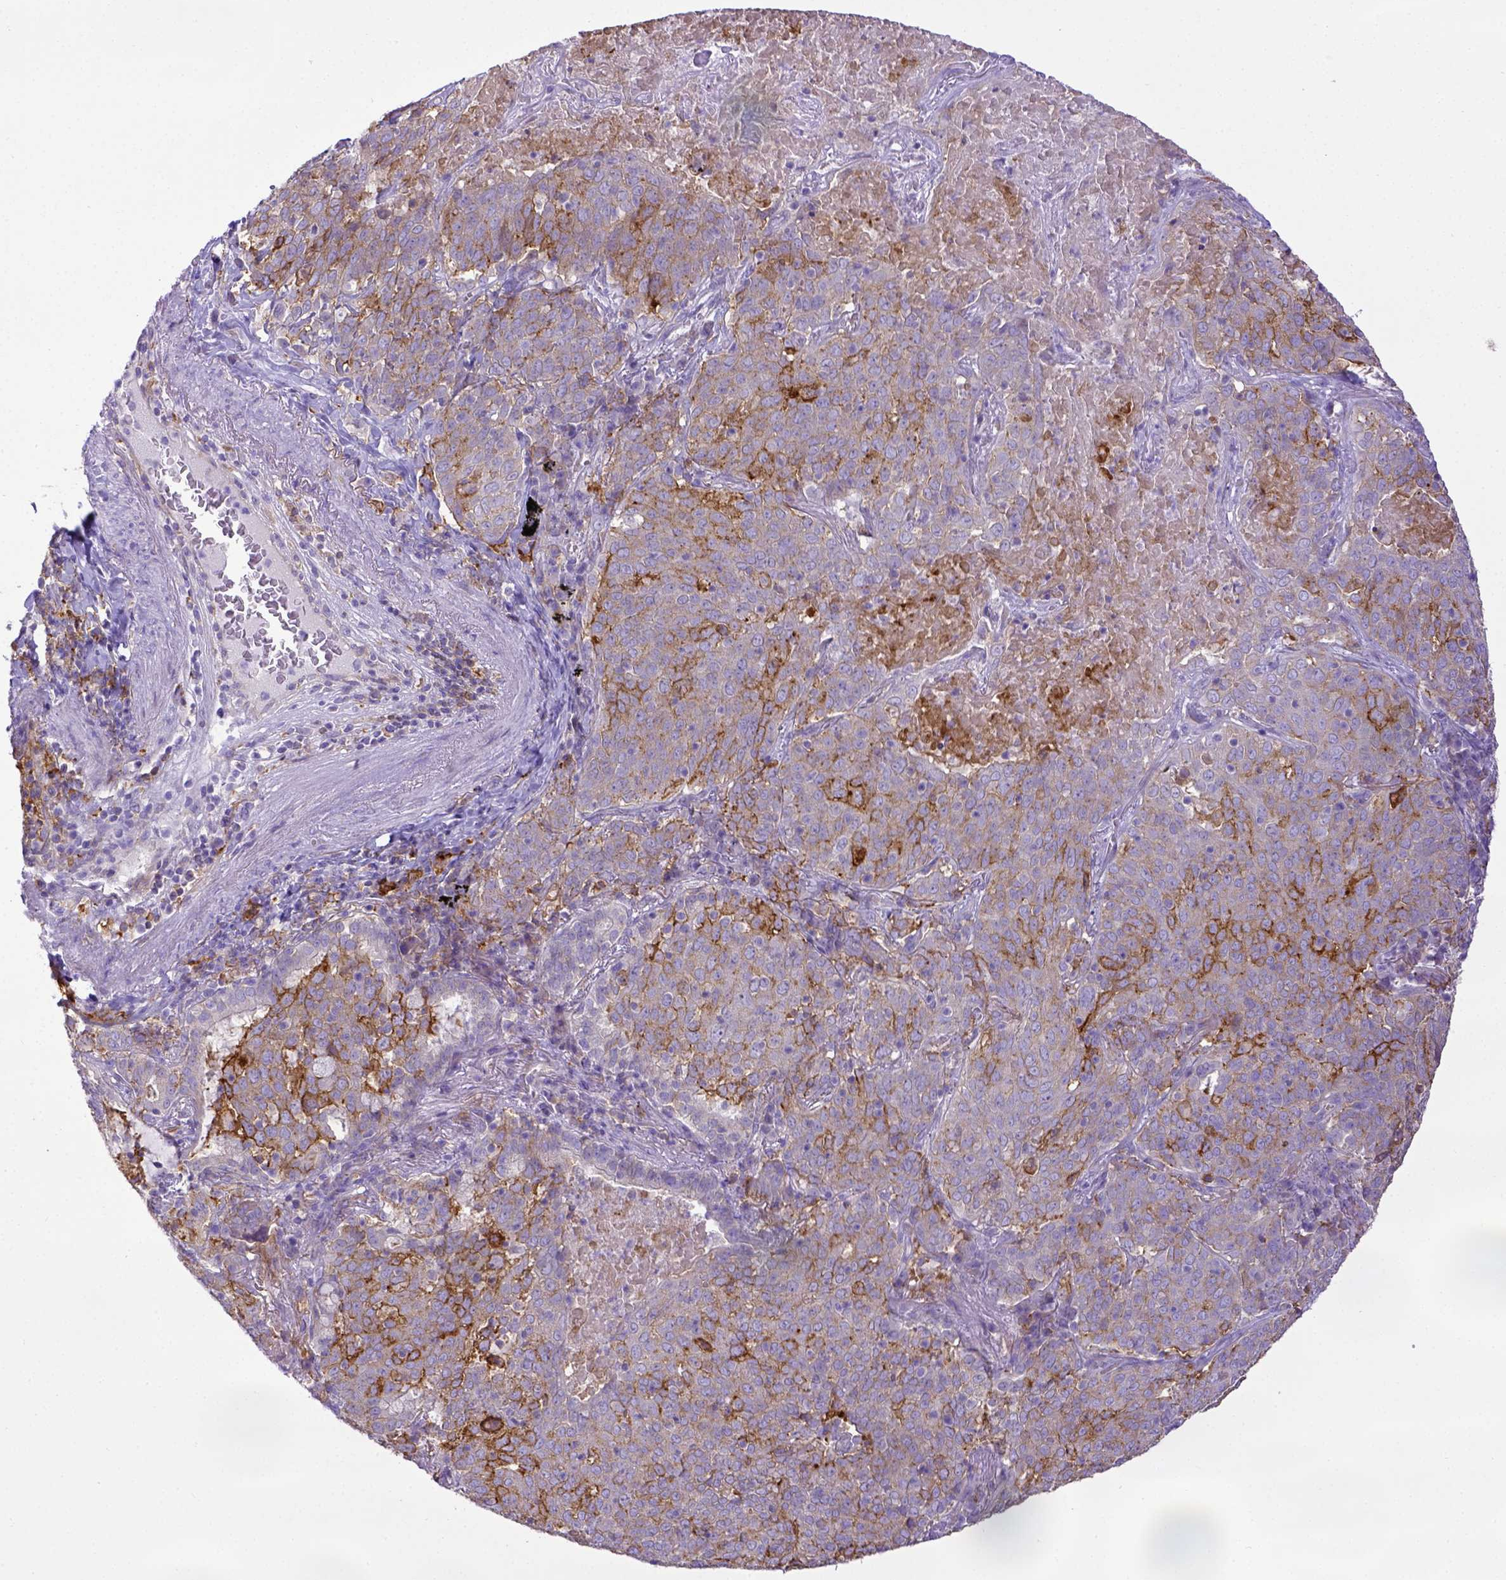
{"staining": {"intensity": "moderate", "quantity": "25%-75%", "location": "cytoplasmic/membranous"}, "tissue": "lung cancer", "cell_type": "Tumor cells", "image_type": "cancer", "snomed": [{"axis": "morphology", "description": "Squamous cell carcinoma, NOS"}, {"axis": "topography", "description": "Lung"}], "caption": "Squamous cell carcinoma (lung) was stained to show a protein in brown. There is medium levels of moderate cytoplasmic/membranous expression in approximately 25%-75% of tumor cells.", "gene": "CD40", "patient": {"sex": "male", "age": 82}}